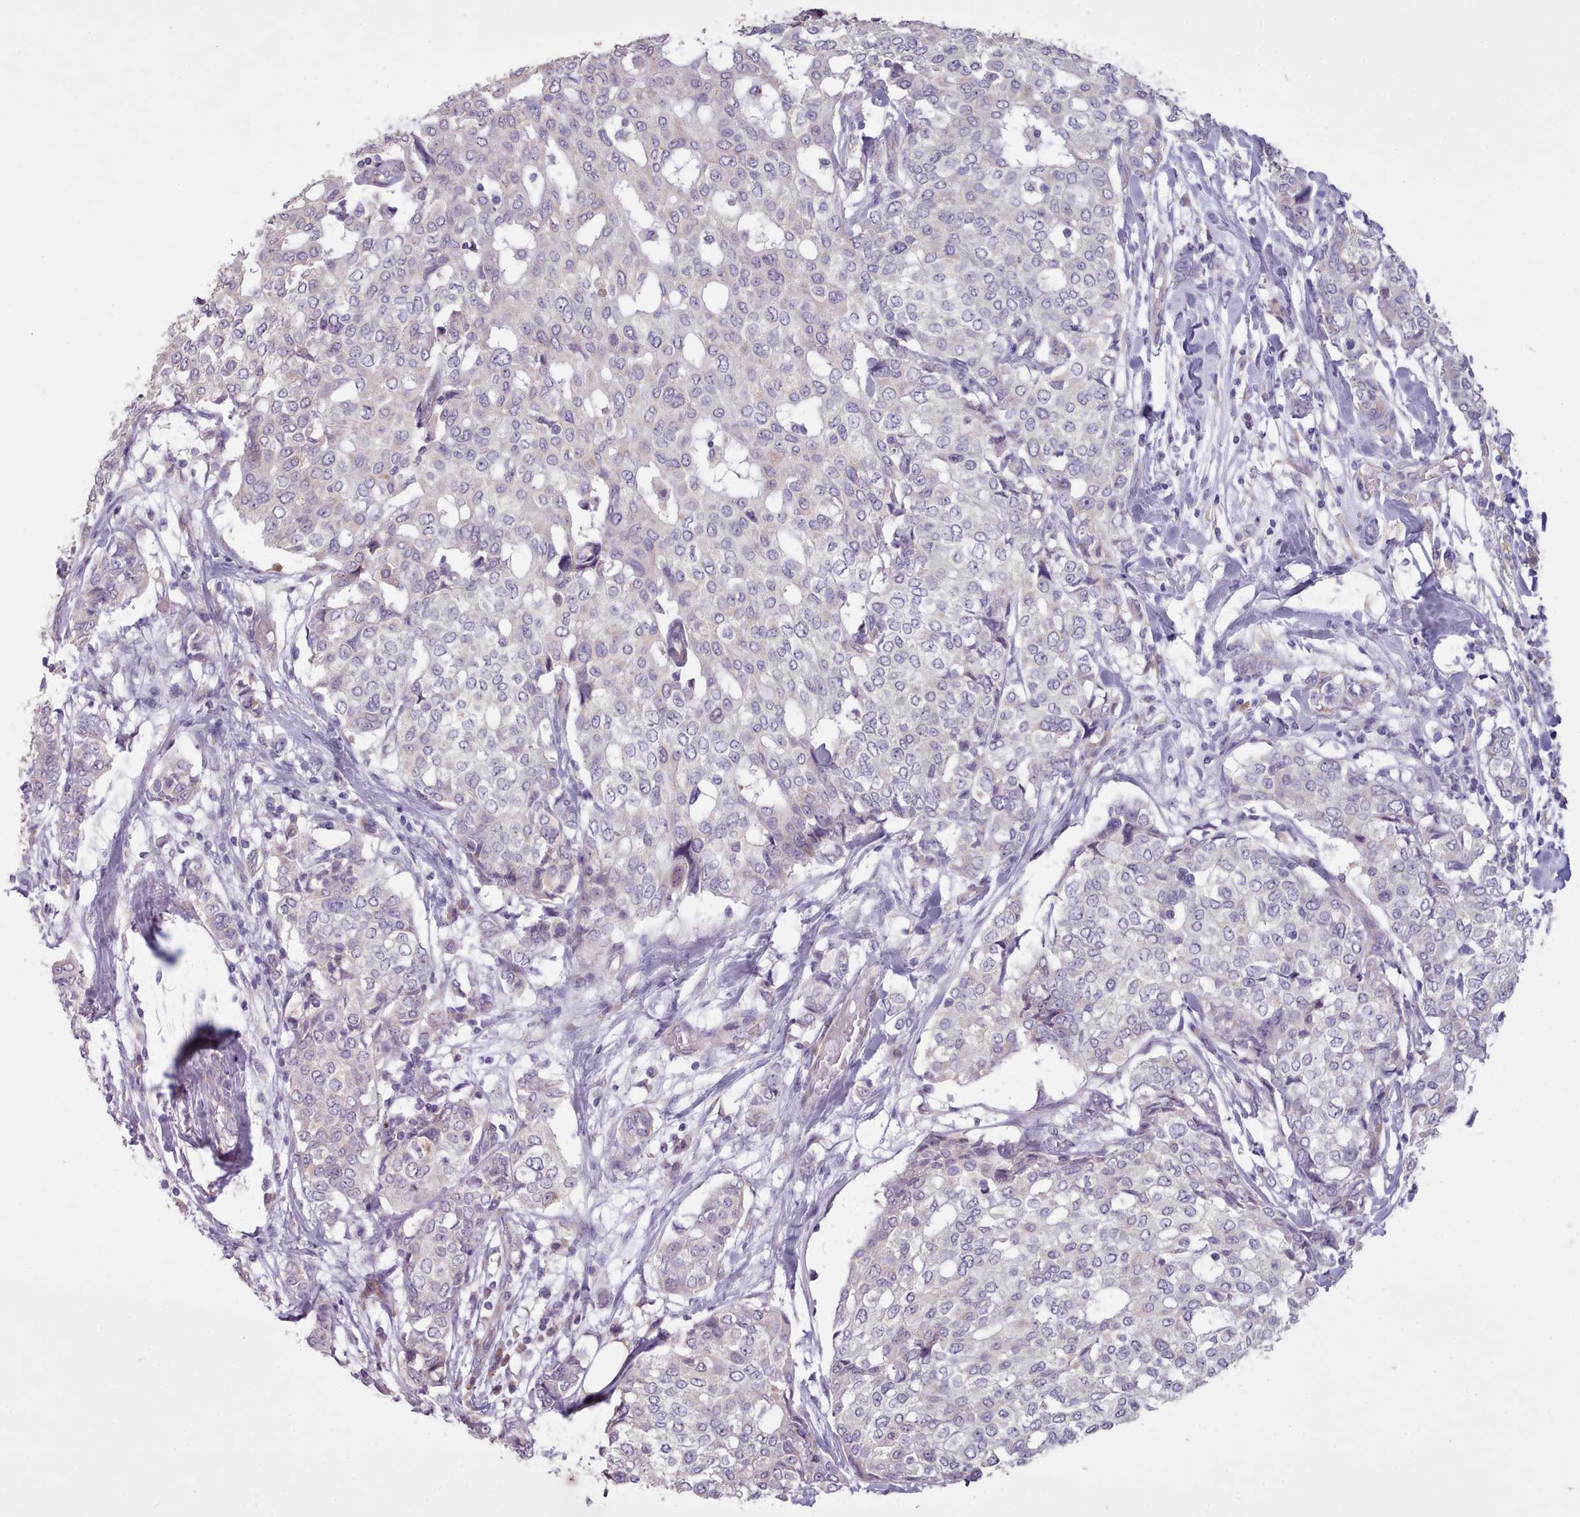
{"staining": {"intensity": "negative", "quantity": "none", "location": "none"}, "tissue": "breast cancer", "cell_type": "Tumor cells", "image_type": "cancer", "snomed": [{"axis": "morphology", "description": "Lobular carcinoma"}, {"axis": "topography", "description": "Breast"}], "caption": "Tumor cells show no significant protein positivity in lobular carcinoma (breast).", "gene": "DPF1", "patient": {"sex": "female", "age": 51}}